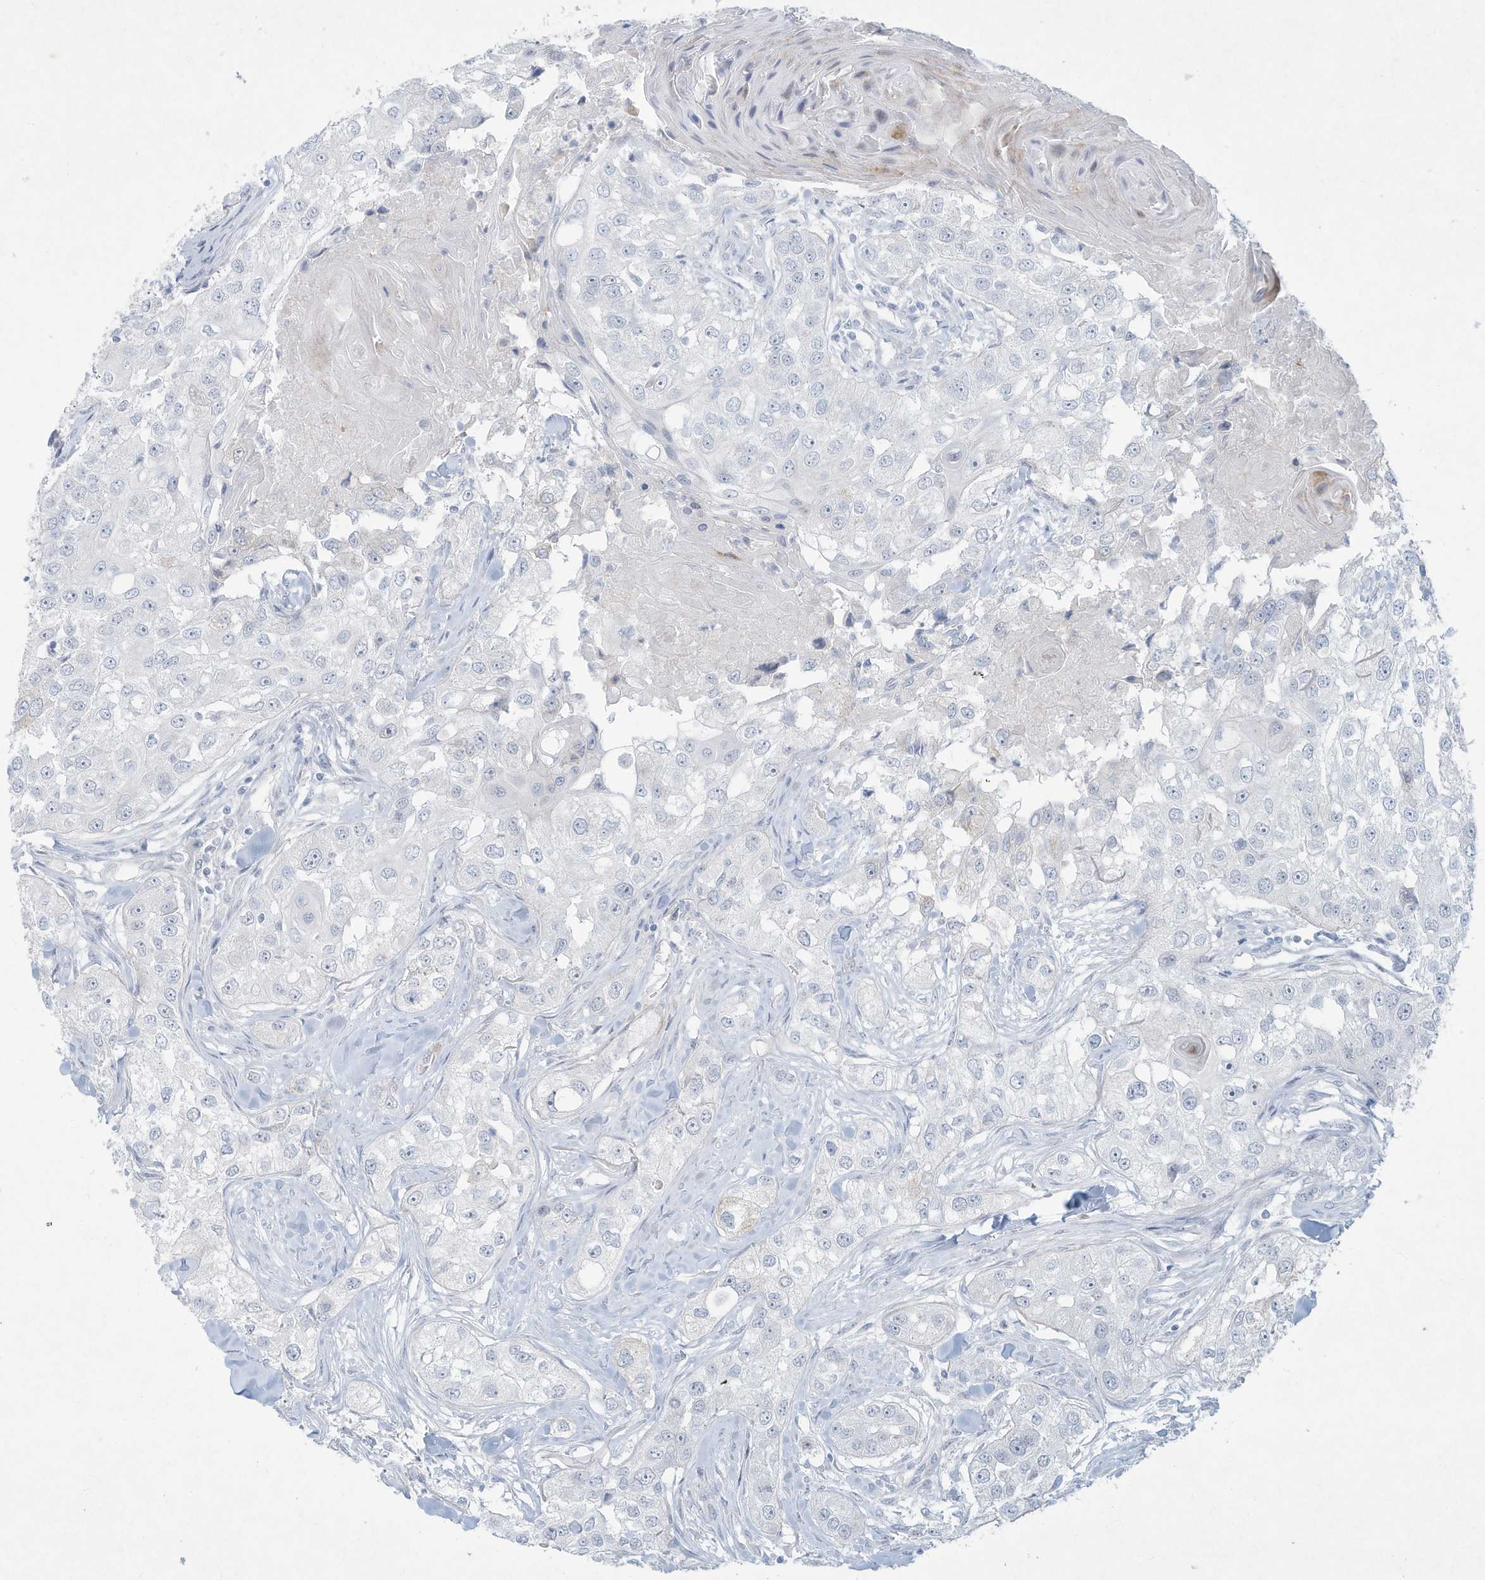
{"staining": {"intensity": "negative", "quantity": "none", "location": "none"}, "tissue": "head and neck cancer", "cell_type": "Tumor cells", "image_type": "cancer", "snomed": [{"axis": "morphology", "description": "Normal tissue, NOS"}, {"axis": "morphology", "description": "Squamous cell carcinoma, NOS"}, {"axis": "topography", "description": "Skeletal muscle"}, {"axis": "topography", "description": "Head-Neck"}], "caption": "Immunohistochemistry (IHC) micrograph of human head and neck cancer stained for a protein (brown), which demonstrates no staining in tumor cells. (Brightfield microscopy of DAB (3,3'-diaminobenzidine) IHC at high magnification).", "gene": "PAX6", "patient": {"sex": "male", "age": 51}}